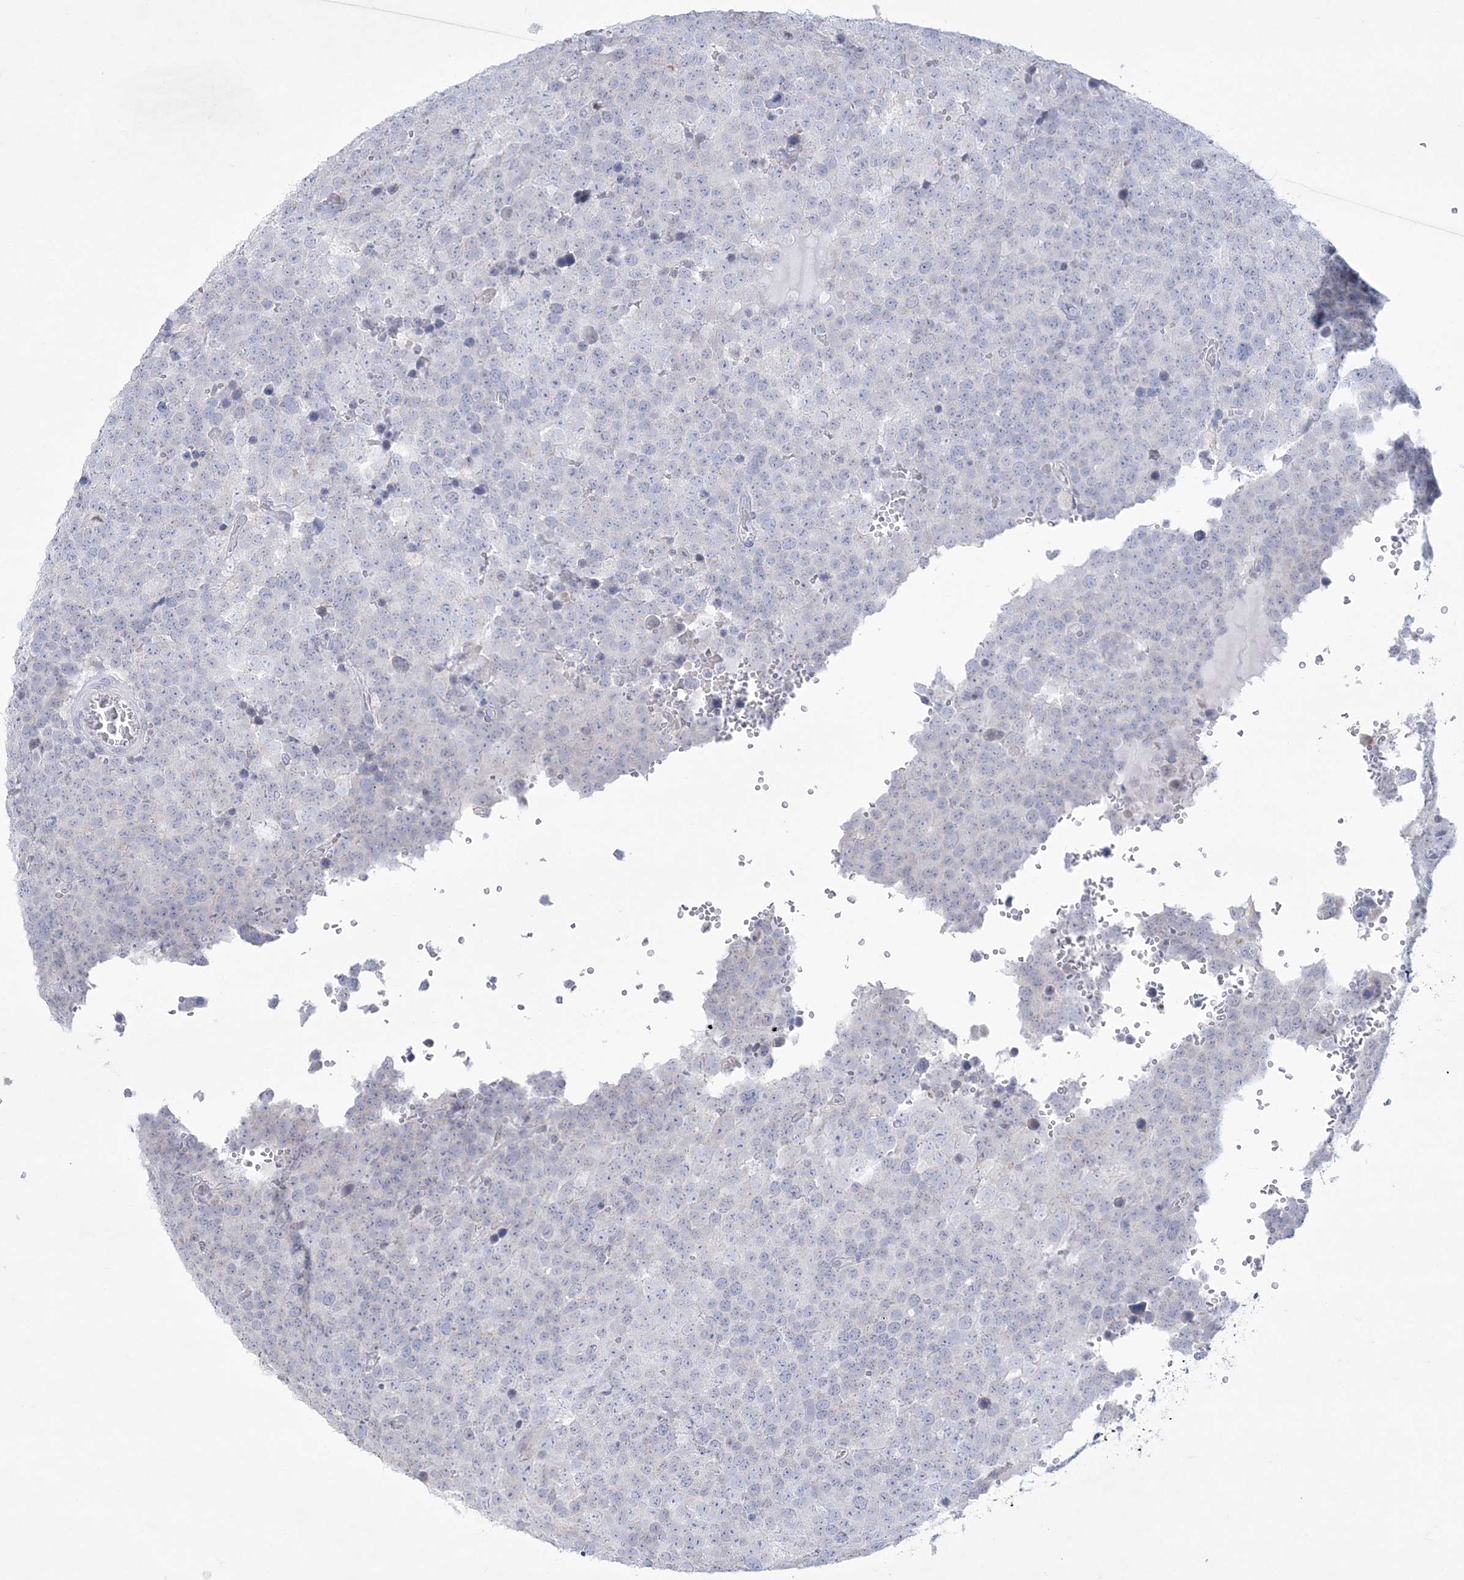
{"staining": {"intensity": "negative", "quantity": "none", "location": "none"}, "tissue": "testis cancer", "cell_type": "Tumor cells", "image_type": "cancer", "snomed": [{"axis": "morphology", "description": "Seminoma, NOS"}, {"axis": "topography", "description": "Testis"}], "caption": "There is no significant positivity in tumor cells of seminoma (testis).", "gene": "WDR27", "patient": {"sex": "male", "age": 71}}